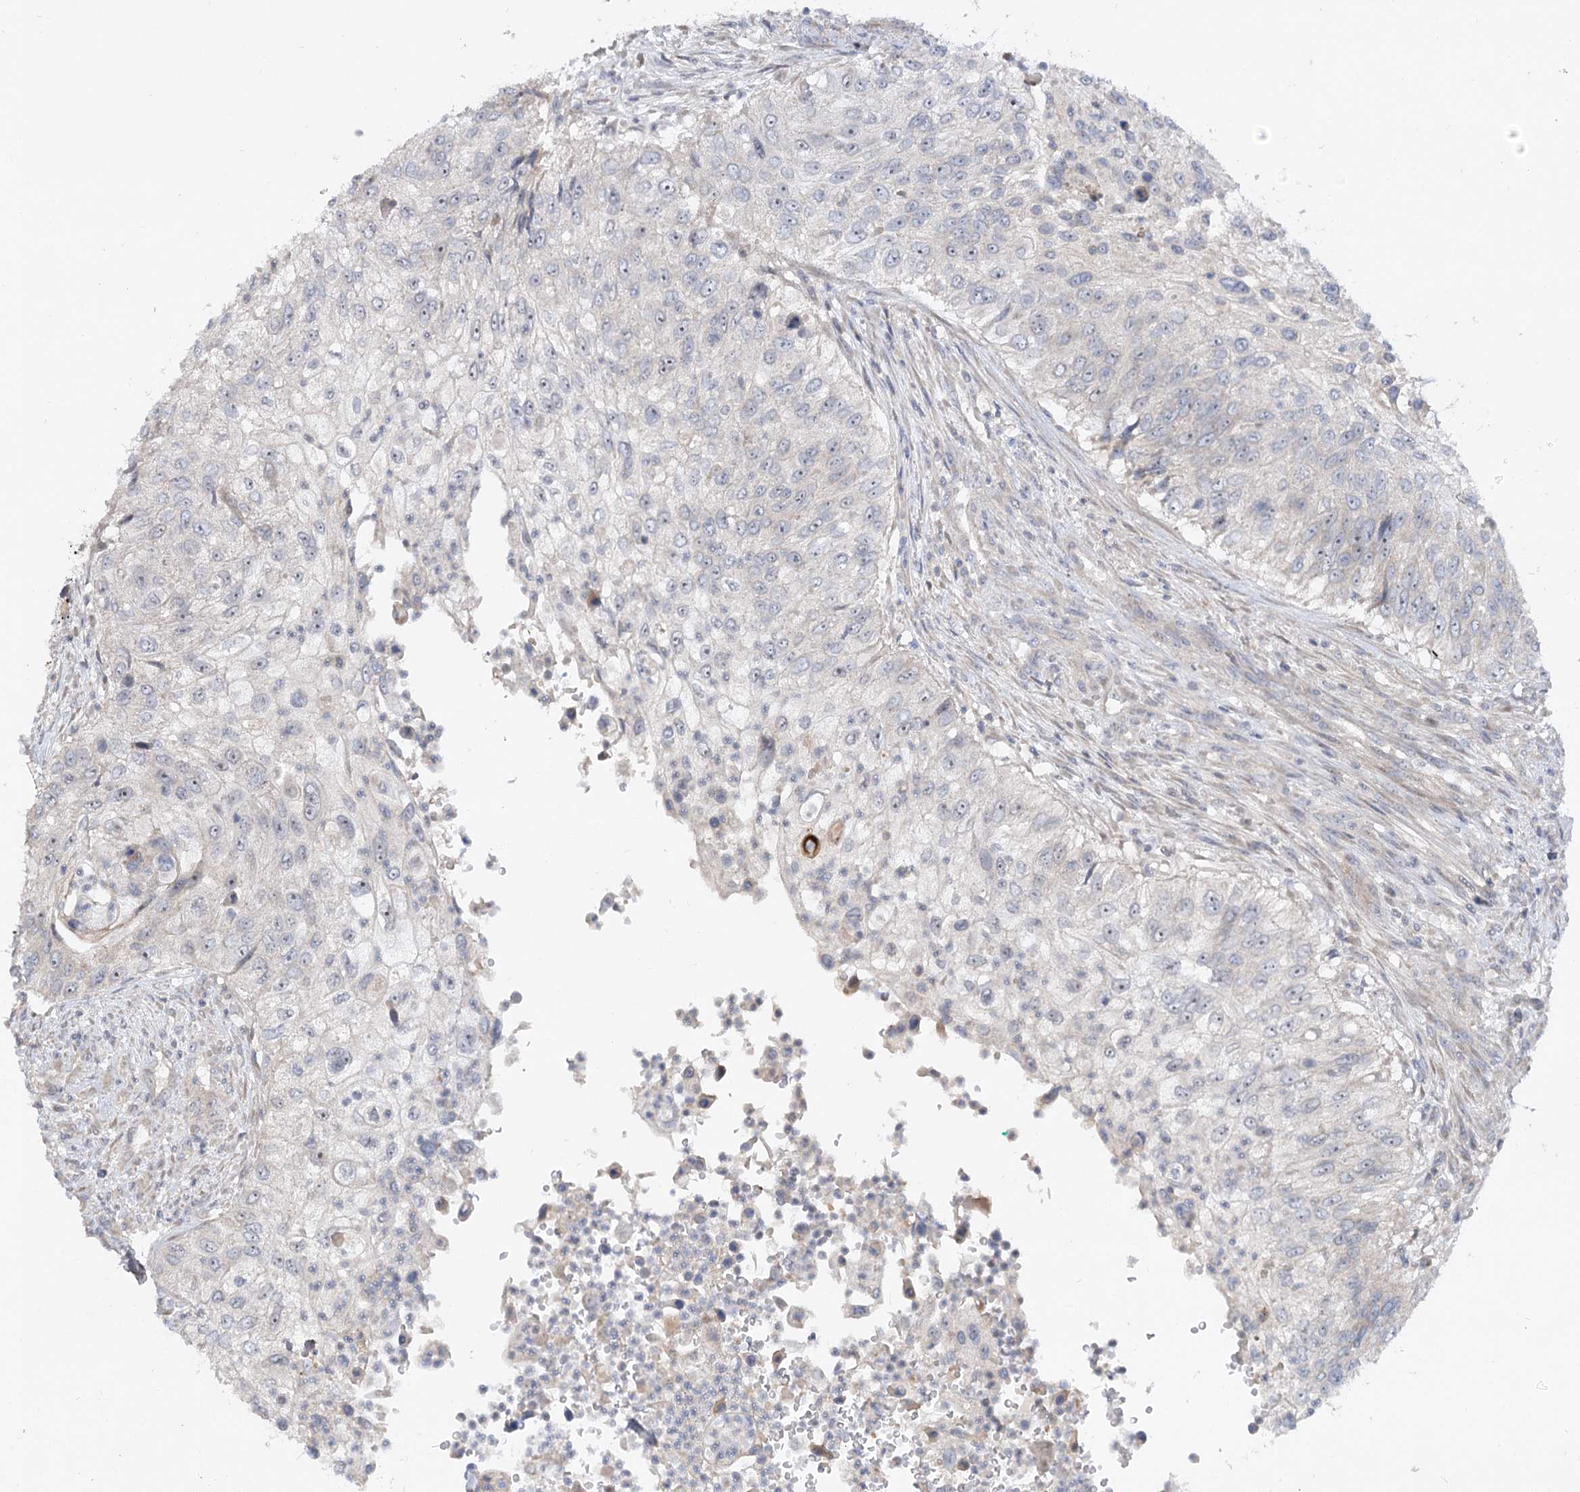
{"staining": {"intensity": "negative", "quantity": "none", "location": "none"}, "tissue": "urothelial cancer", "cell_type": "Tumor cells", "image_type": "cancer", "snomed": [{"axis": "morphology", "description": "Urothelial carcinoma, High grade"}, {"axis": "topography", "description": "Urinary bladder"}], "caption": "Urothelial cancer stained for a protein using immunohistochemistry (IHC) exhibits no expression tumor cells.", "gene": "FGF19", "patient": {"sex": "female", "age": 60}}